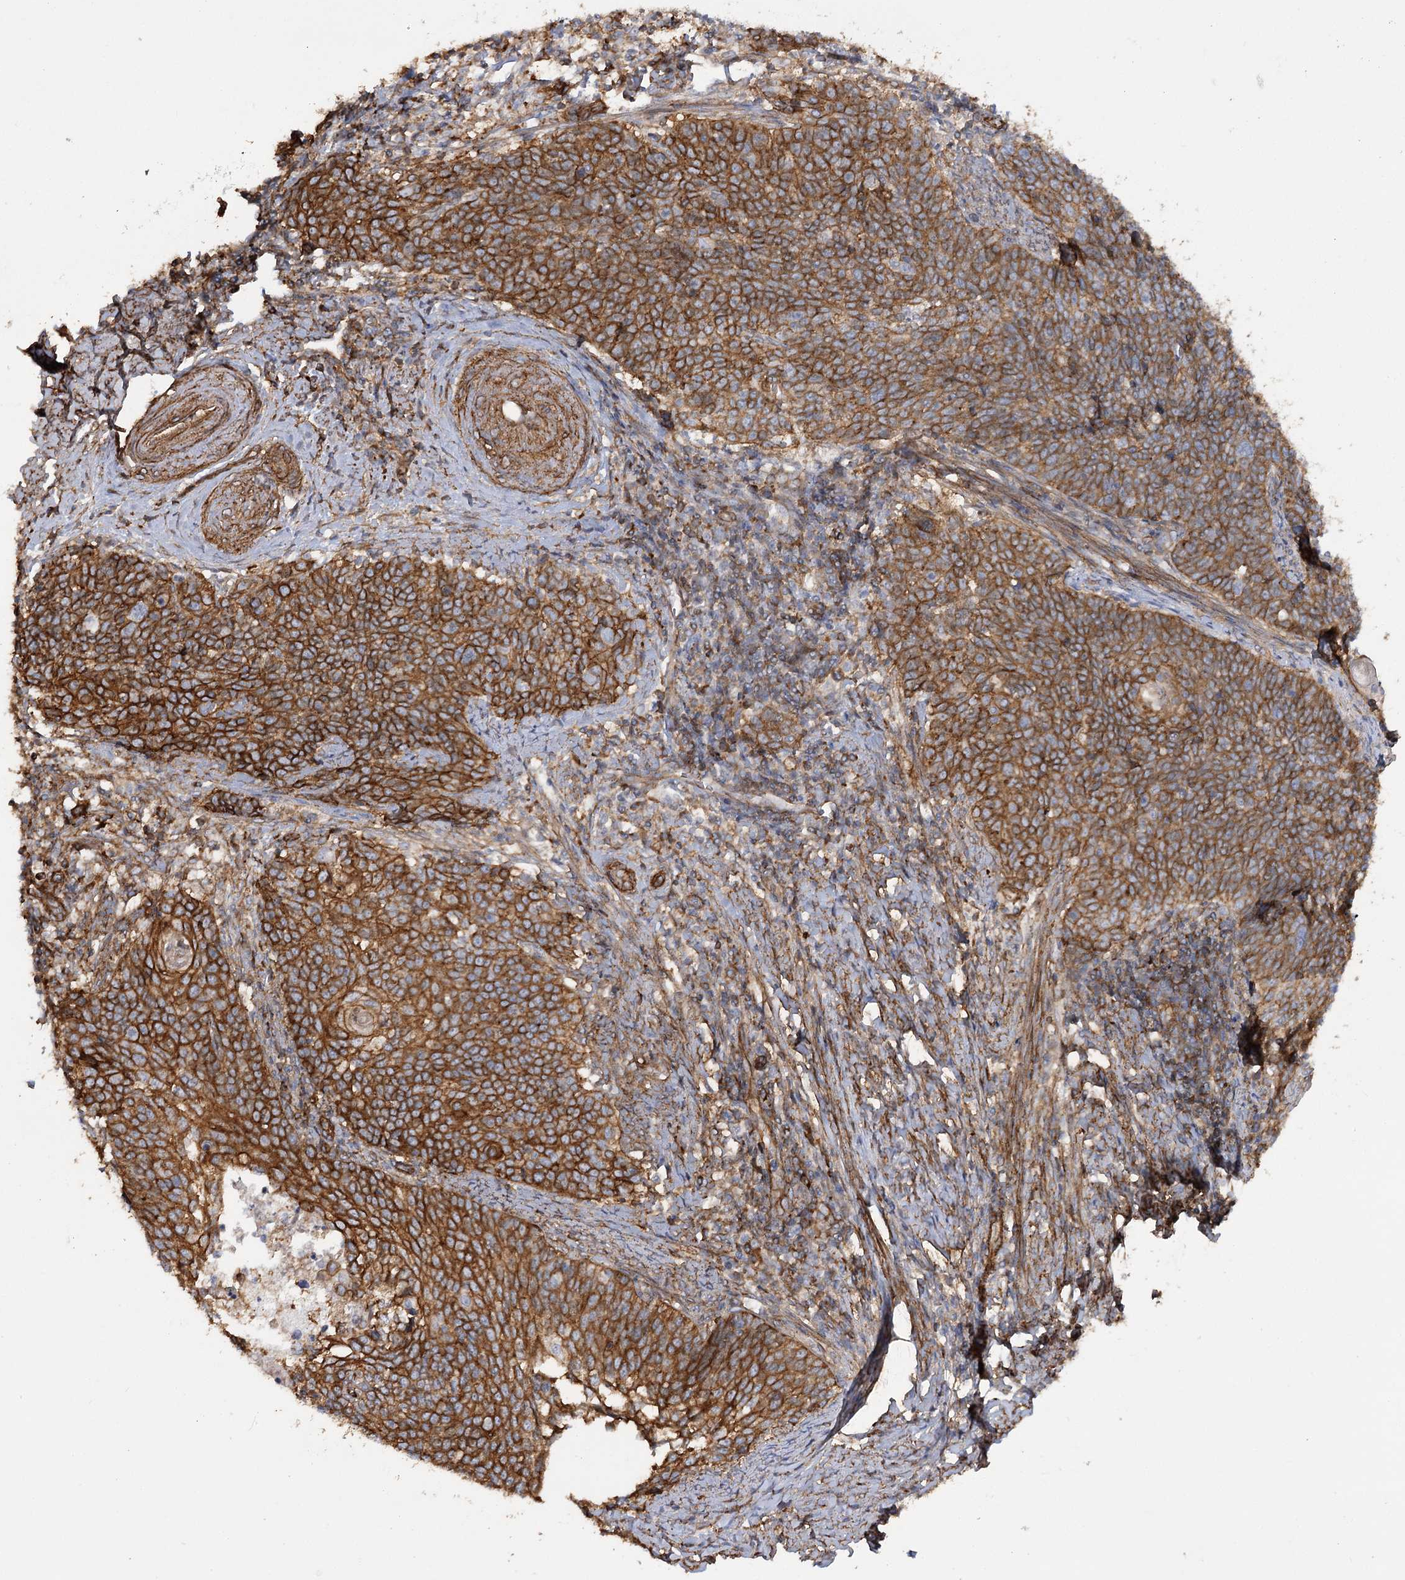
{"staining": {"intensity": "moderate", "quantity": ">75%", "location": "cytoplasmic/membranous"}, "tissue": "cervical cancer", "cell_type": "Tumor cells", "image_type": "cancer", "snomed": [{"axis": "morphology", "description": "Squamous cell carcinoma, NOS"}, {"axis": "topography", "description": "Cervix"}], "caption": "The immunohistochemical stain labels moderate cytoplasmic/membranous expression in tumor cells of squamous cell carcinoma (cervical) tissue. The protein of interest is stained brown, and the nuclei are stained in blue (DAB IHC with brightfield microscopy, high magnification).", "gene": "SYNPO2", "patient": {"sex": "female", "age": 39}}